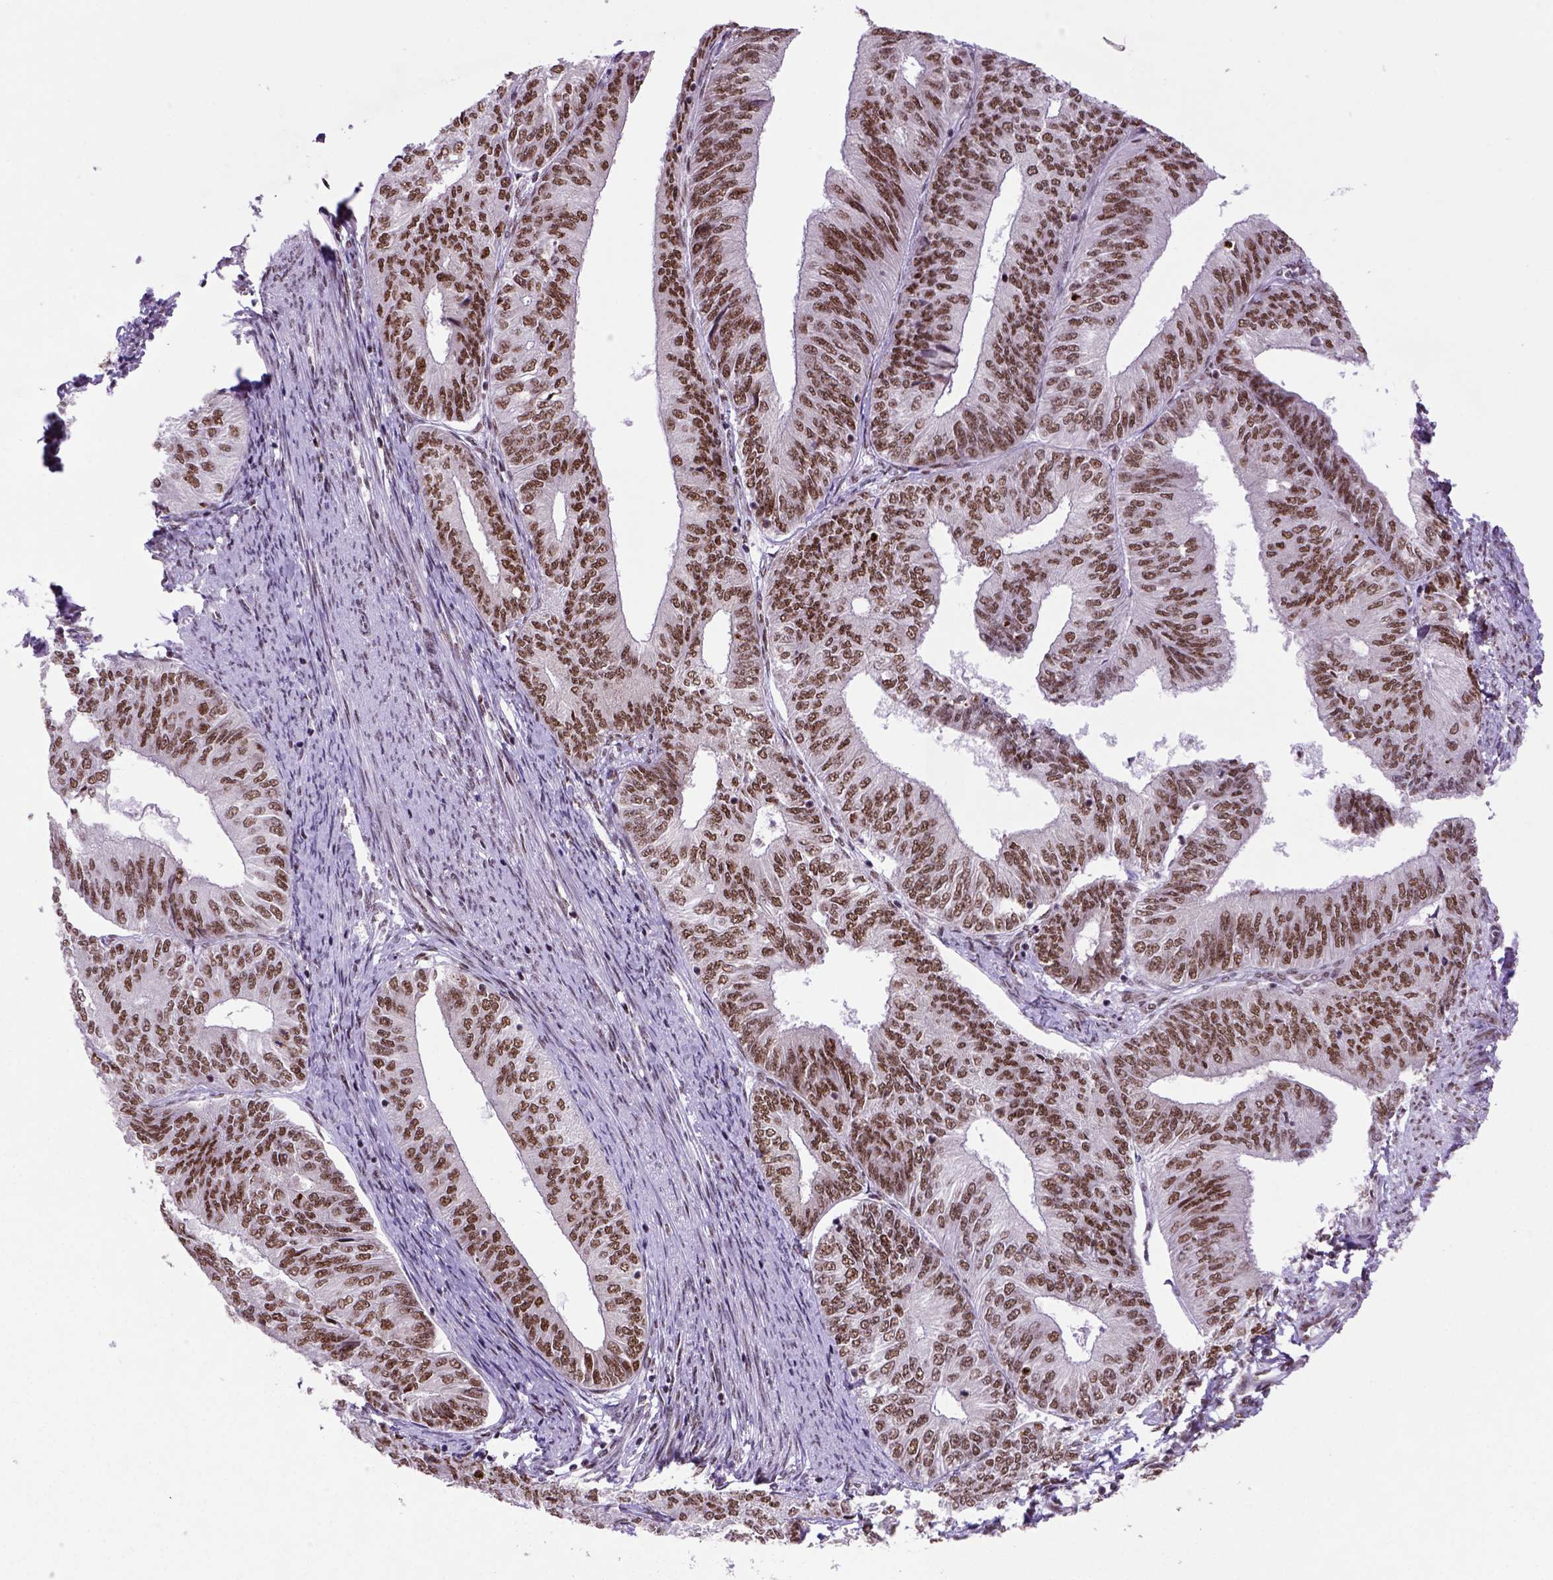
{"staining": {"intensity": "moderate", "quantity": ">75%", "location": "cytoplasmic/membranous"}, "tissue": "endometrial cancer", "cell_type": "Tumor cells", "image_type": "cancer", "snomed": [{"axis": "morphology", "description": "Adenocarcinoma, NOS"}, {"axis": "topography", "description": "Endometrium"}], "caption": "Human endometrial cancer (adenocarcinoma) stained with a brown dye displays moderate cytoplasmic/membranous positive staining in about >75% of tumor cells.", "gene": "NSMCE2", "patient": {"sex": "female", "age": 58}}